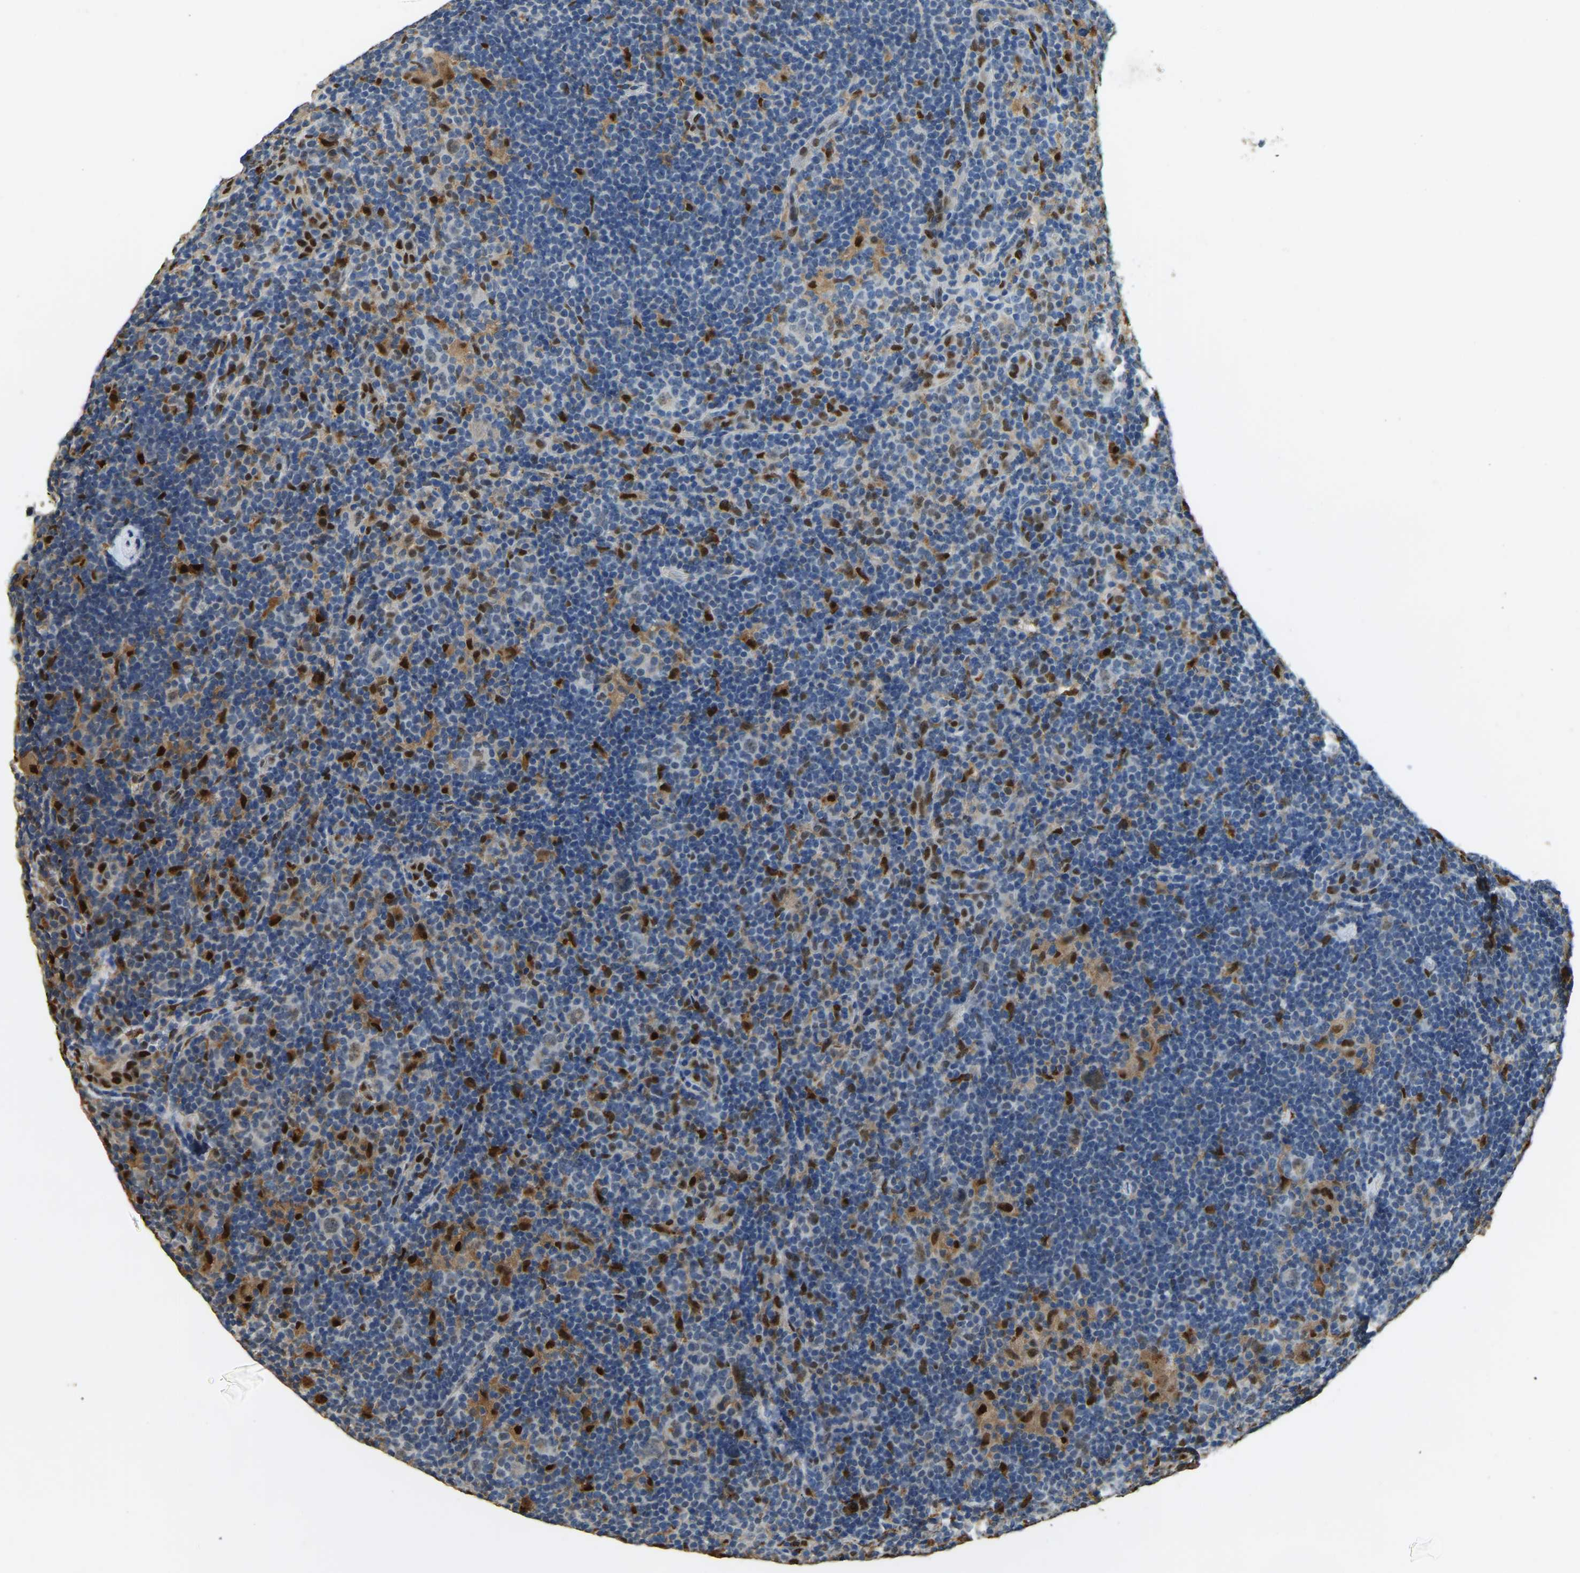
{"staining": {"intensity": "negative", "quantity": "none", "location": "none"}, "tissue": "lymphoma", "cell_type": "Tumor cells", "image_type": "cancer", "snomed": [{"axis": "morphology", "description": "Hodgkin's disease, NOS"}, {"axis": "topography", "description": "Lymph node"}], "caption": "This is a micrograph of immunohistochemistry staining of Hodgkin's disease, which shows no staining in tumor cells.", "gene": "NANS", "patient": {"sex": "female", "age": 57}}